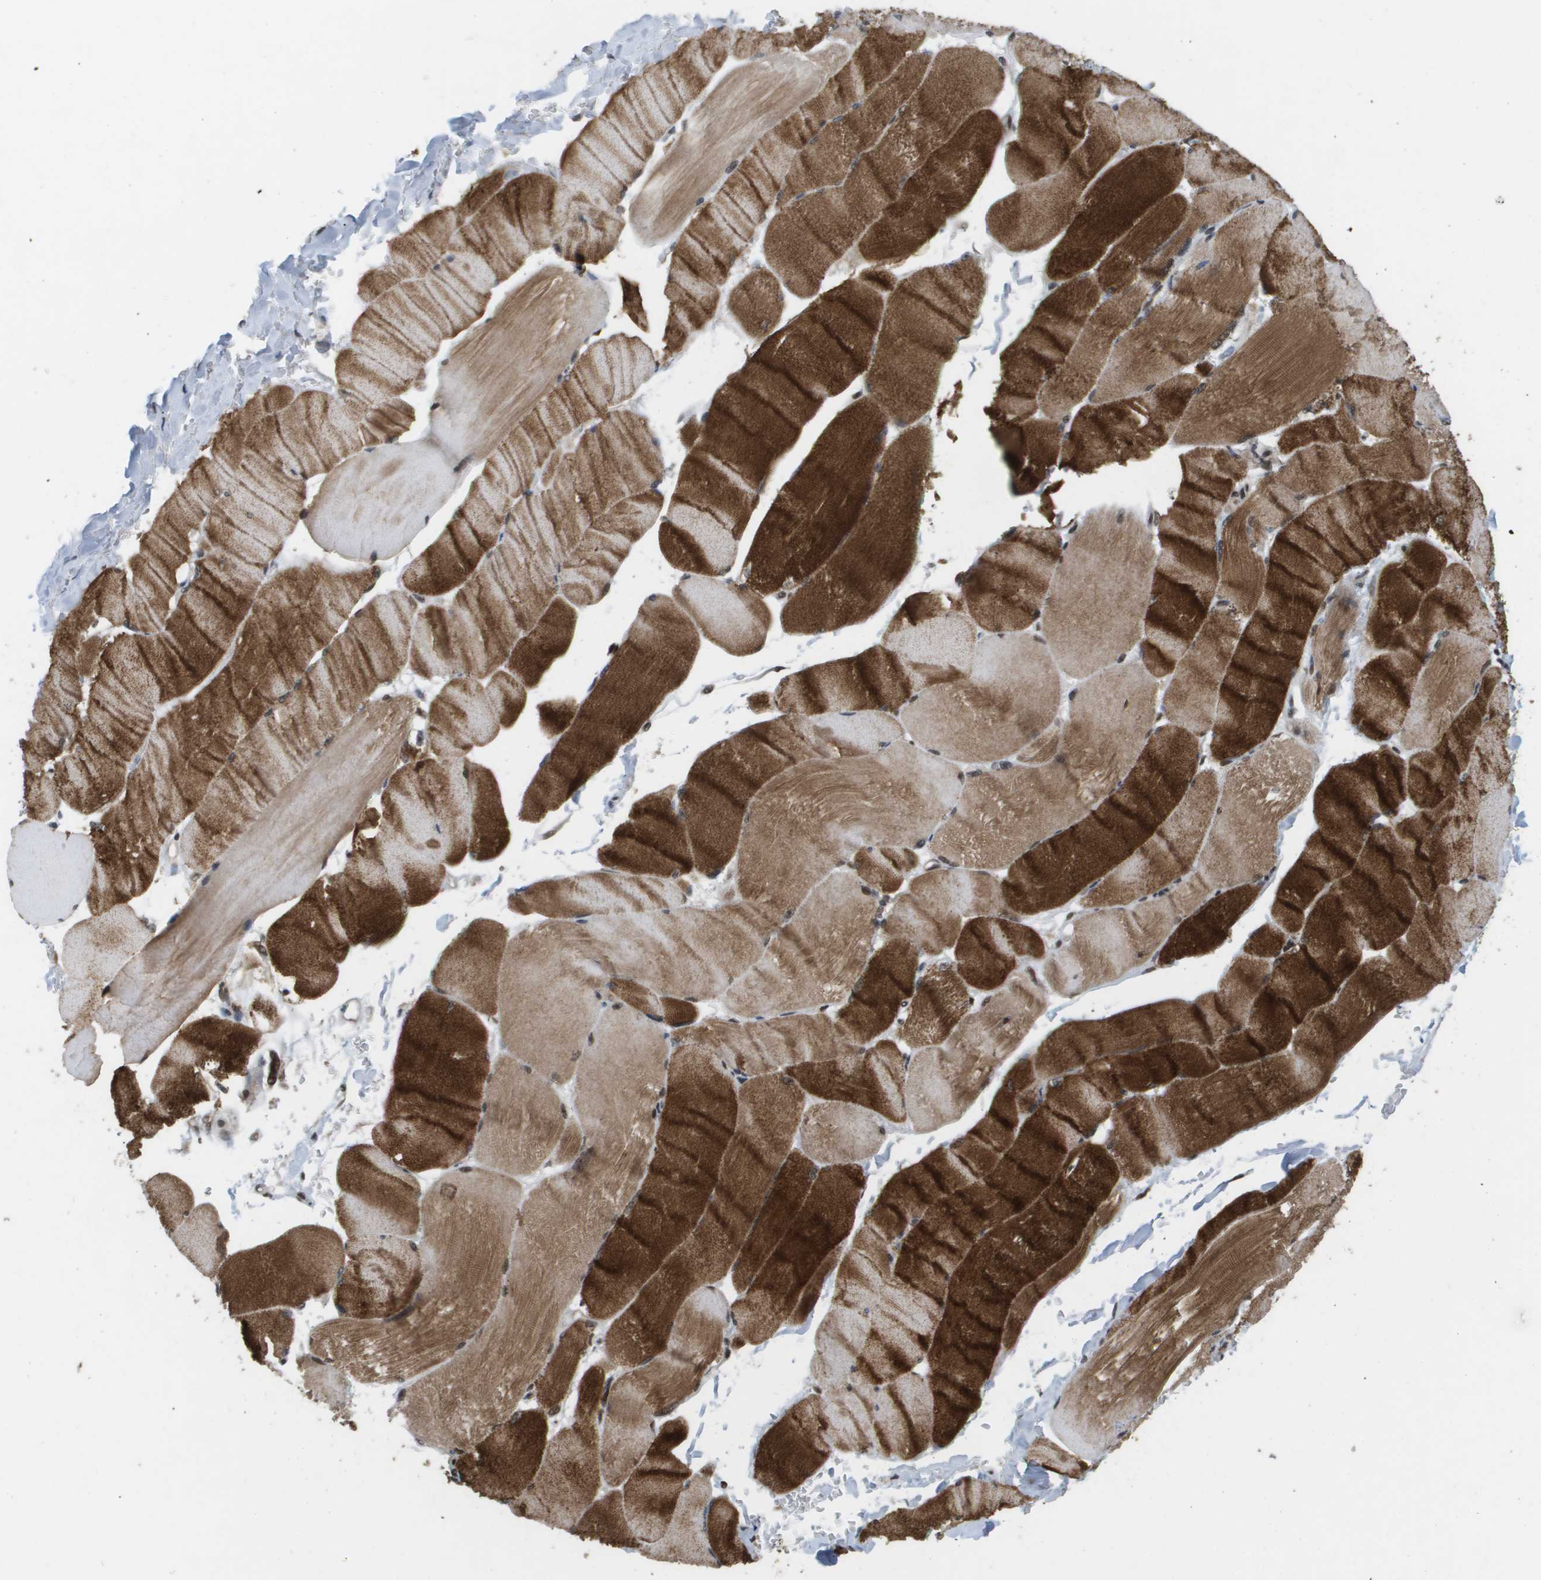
{"staining": {"intensity": "strong", "quantity": ">75%", "location": "cytoplasmic/membranous"}, "tissue": "skeletal muscle", "cell_type": "Myocytes", "image_type": "normal", "snomed": [{"axis": "morphology", "description": "Normal tissue, NOS"}, {"axis": "topography", "description": "Skin"}, {"axis": "topography", "description": "Skeletal muscle"}], "caption": "Myocytes exhibit high levels of strong cytoplasmic/membranous positivity in approximately >75% of cells in normal human skeletal muscle. Using DAB (3,3'-diaminobenzidine) (brown) and hematoxylin (blue) stains, captured at high magnification using brightfield microscopy.", "gene": "CDT1", "patient": {"sex": "male", "age": 83}}